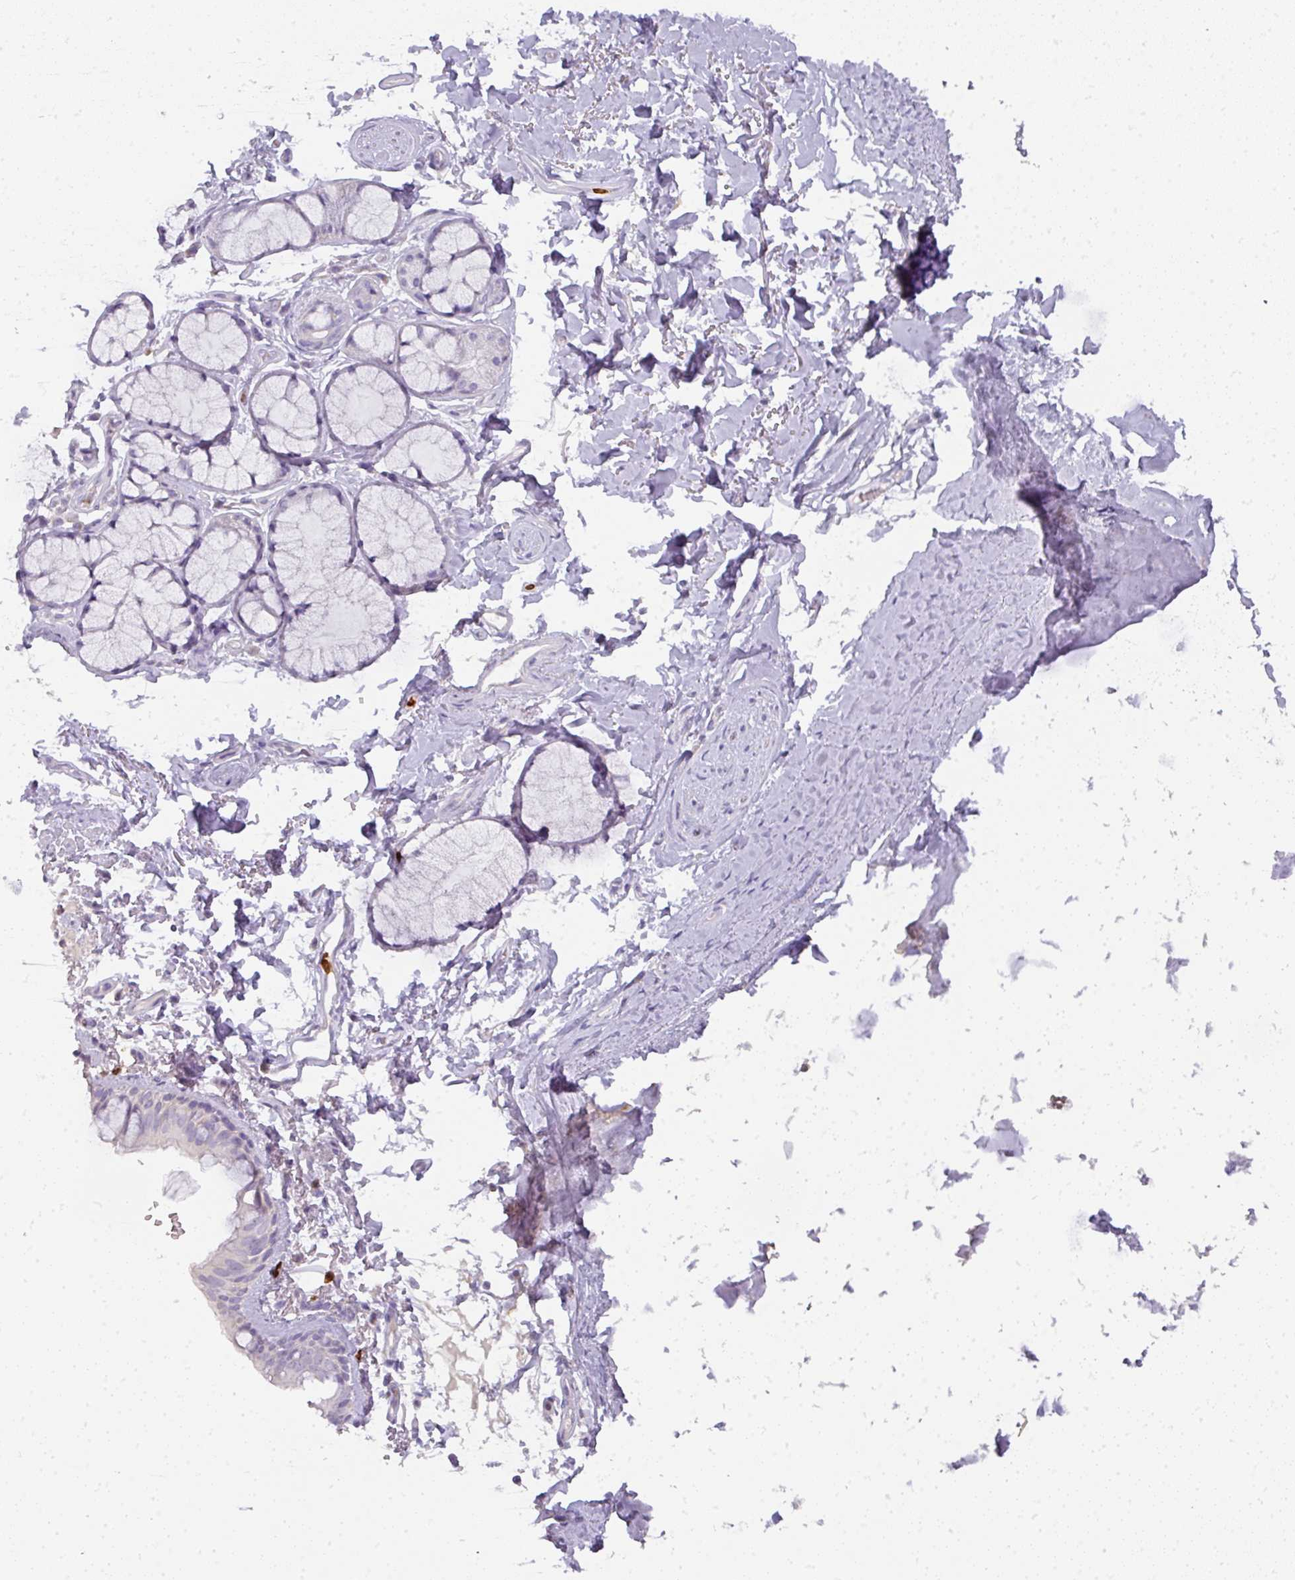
{"staining": {"intensity": "negative", "quantity": "none", "location": "none"}, "tissue": "bronchus", "cell_type": "Respiratory epithelial cells", "image_type": "normal", "snomed": [{"axis": "morphology", "description": "Normal tissue, NOS"}, {"axis": "topography", "description": "Bronchus"}], "caption": "The photomicrograph displays no significant positivity in respiratory epithelial cells of bronchus.", "gene": "HHEX", "patient": {"sex": "male", "age": 70}}